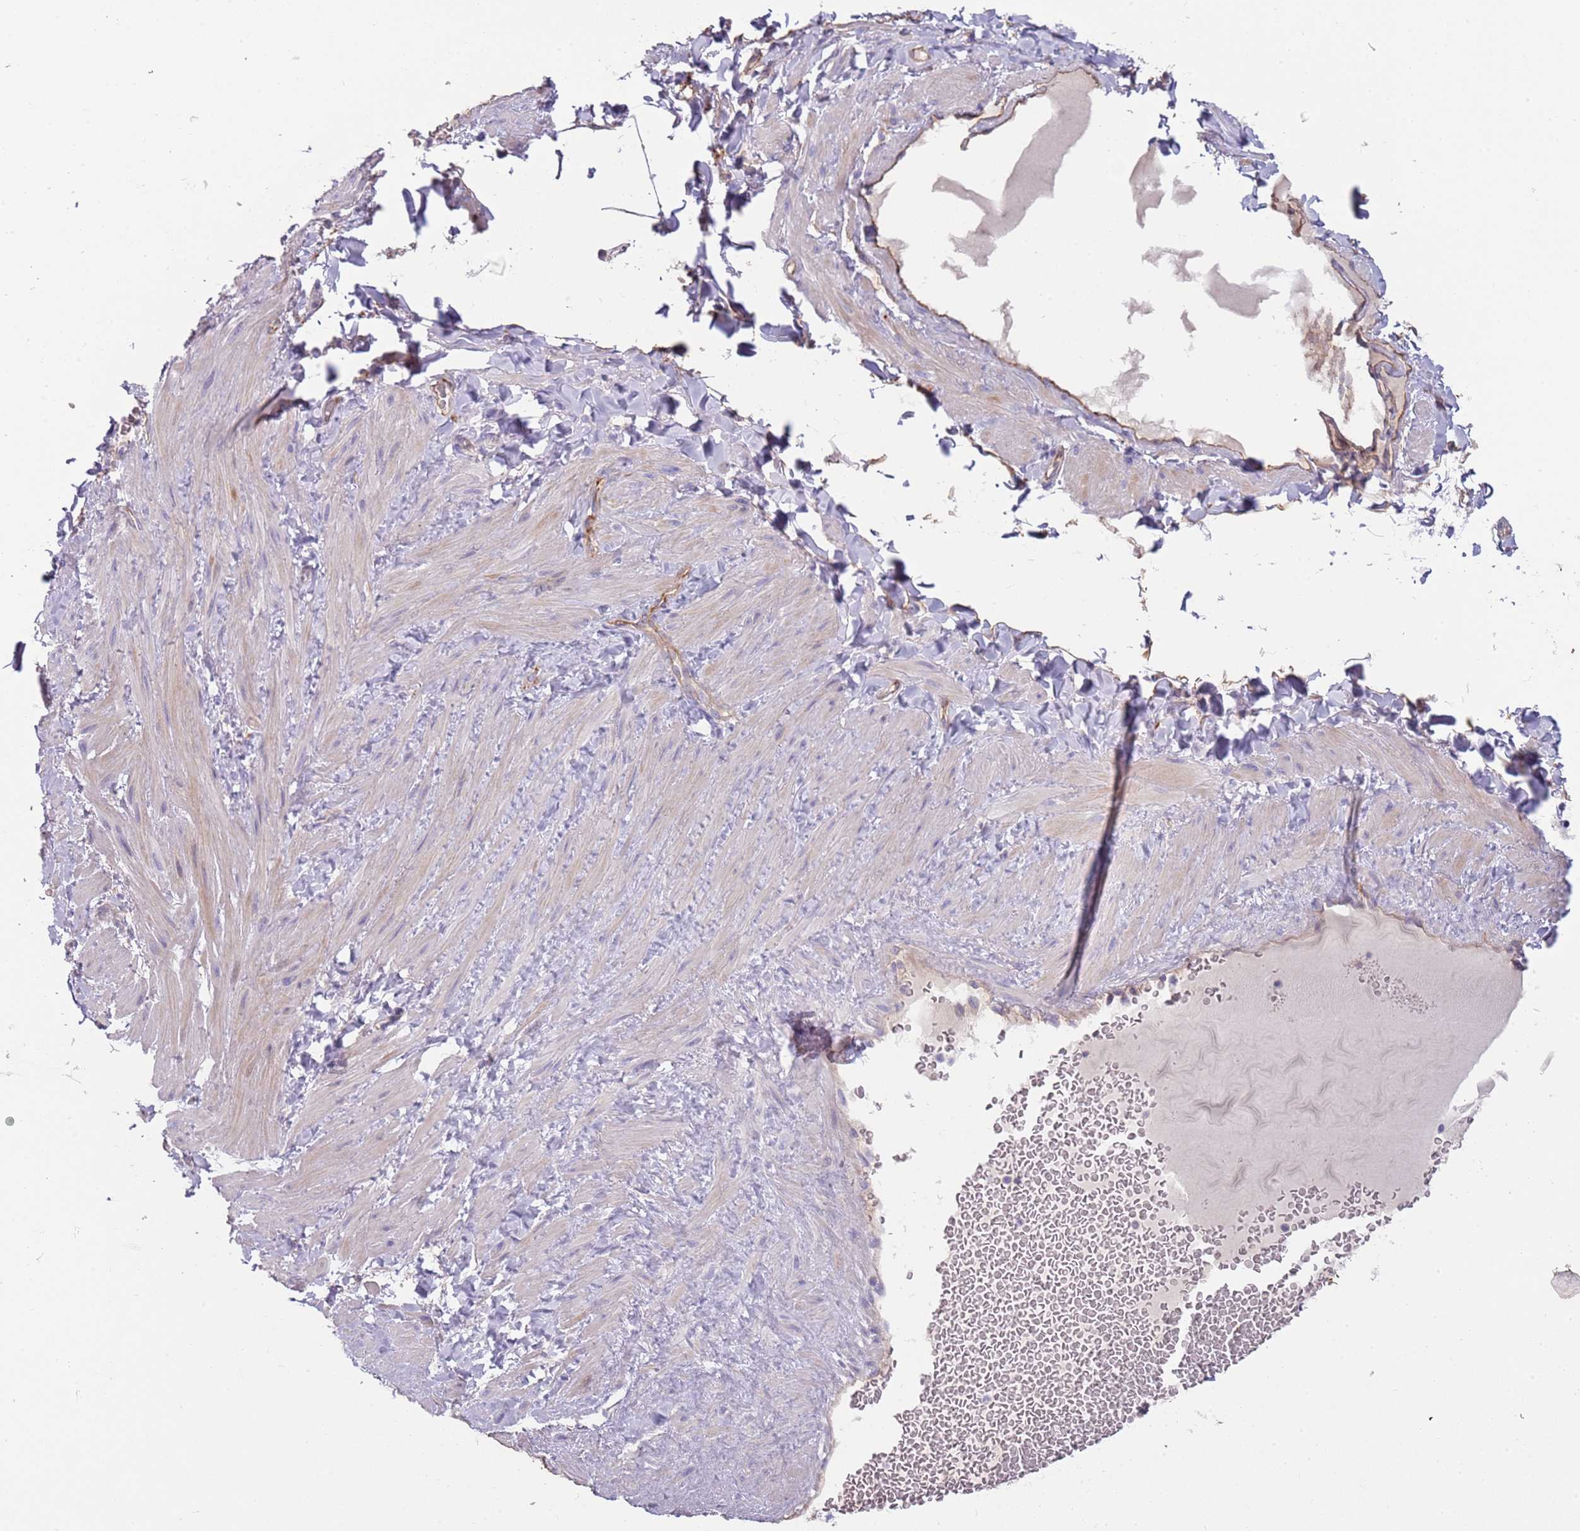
{"staining": {"intensity": "negative", "quantity": "none", "location": "none"}, "tissue": "adipose tissue", "cell_type": "Adipocytes", "image_type": "normal", "snomed": [{"axis": "morphology", "description": "Normal tissue, NOS"}, {"axis": "topography", "description": "Soft tissue"}, {"axis": "topography", "description": "Vascular tissue"}], "caption": "IHC micrograph of normal adipose tissue: adipose tissue stained with DAB reveals no significant protein staining in adipocytes.", "gene": "ENSG00000271254", "patient": {"sex": "male", "age": 54}}